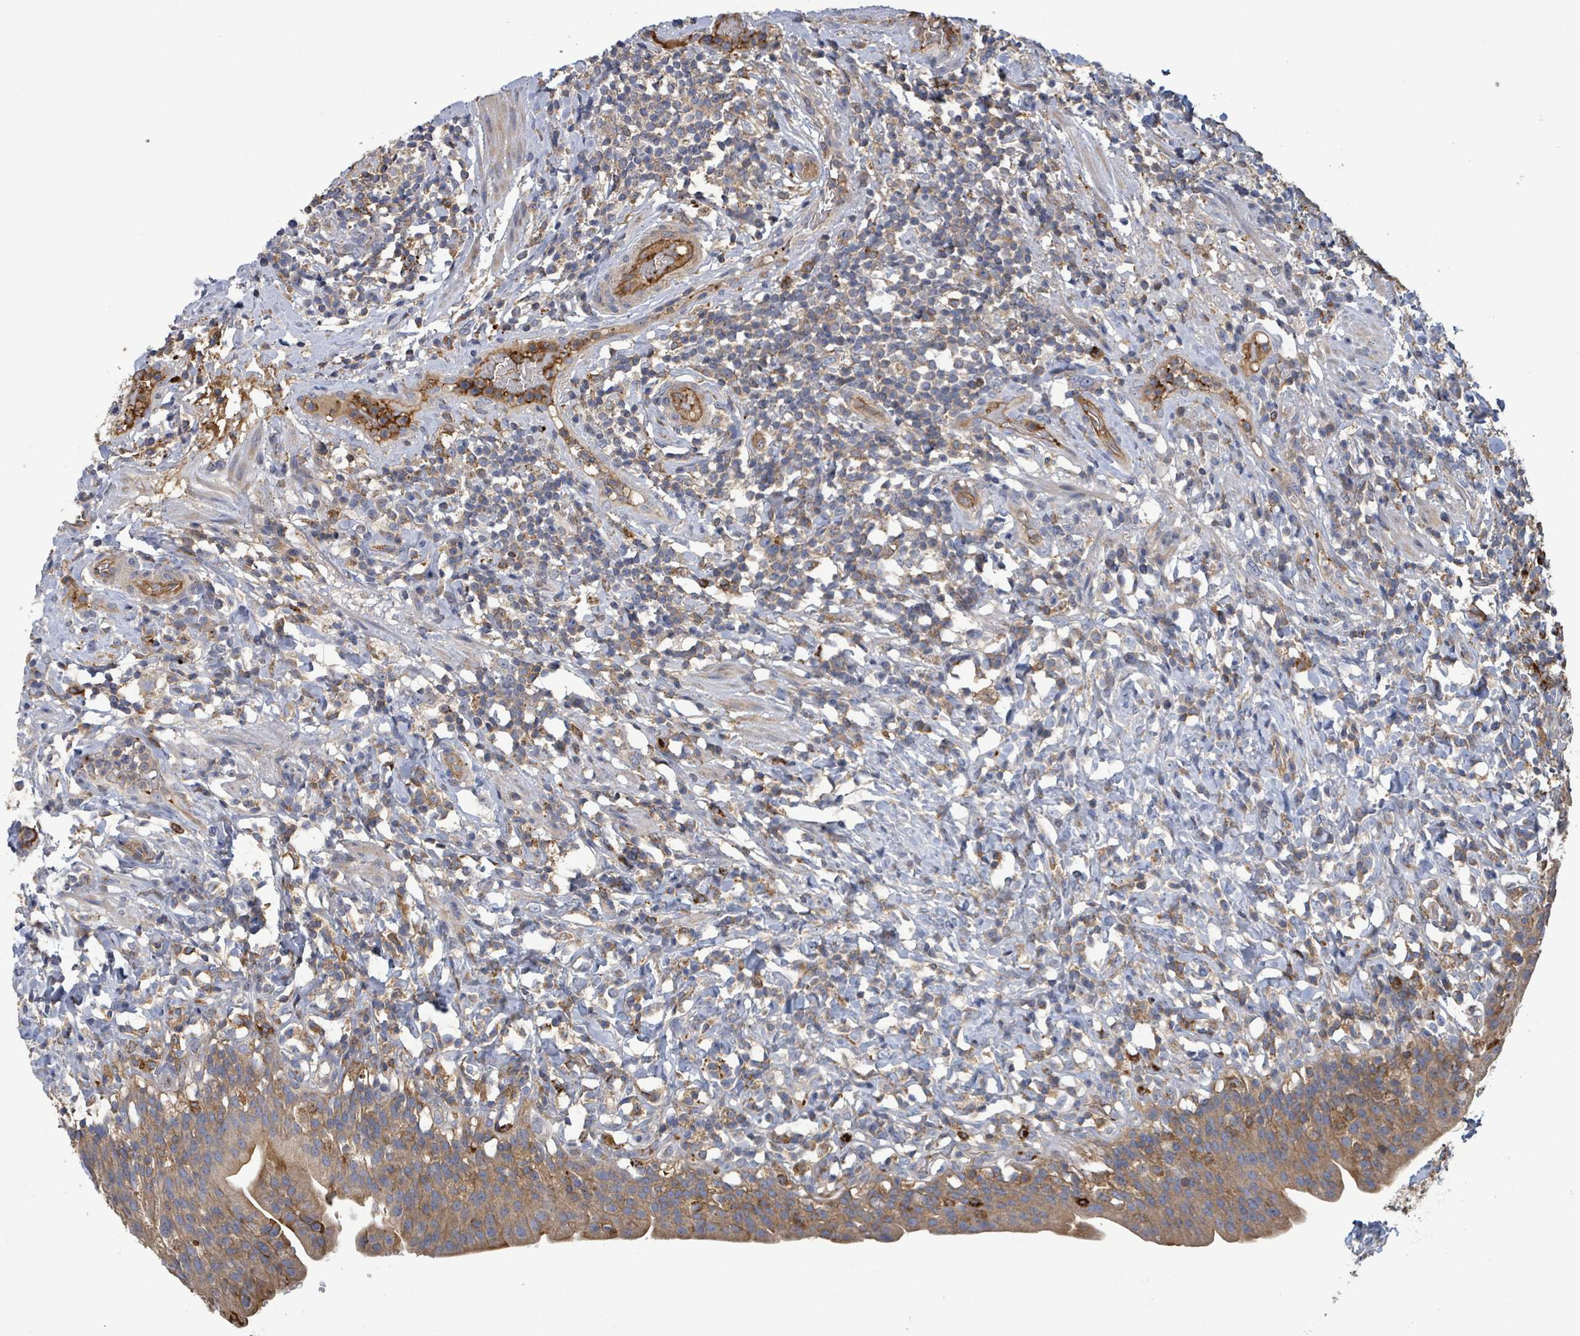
{"staining": {"intensity": "moderate", "quantity": ">75%", "location": "cytoplasmic/membranous"}, "tissue": "urinary bladder", "cell_type": "Urothelial cells", "image_type": "normal", "snomed": [{"axis": "morphology", "description": "Normal tissue, NOS"}, {"axis": "morphology", "description": "Inflammation, NOS"}, {"axis": "topography", "description": "Urinary bladder"}], "caption": "The histopathology image exhibits a brown stain indicating the presence of a protein in the cytoplasmic/membranous of urothelial cells in urinary bladder.", "gene": "PLAAT1", "patient": {"sex": "male", "age": 64}}